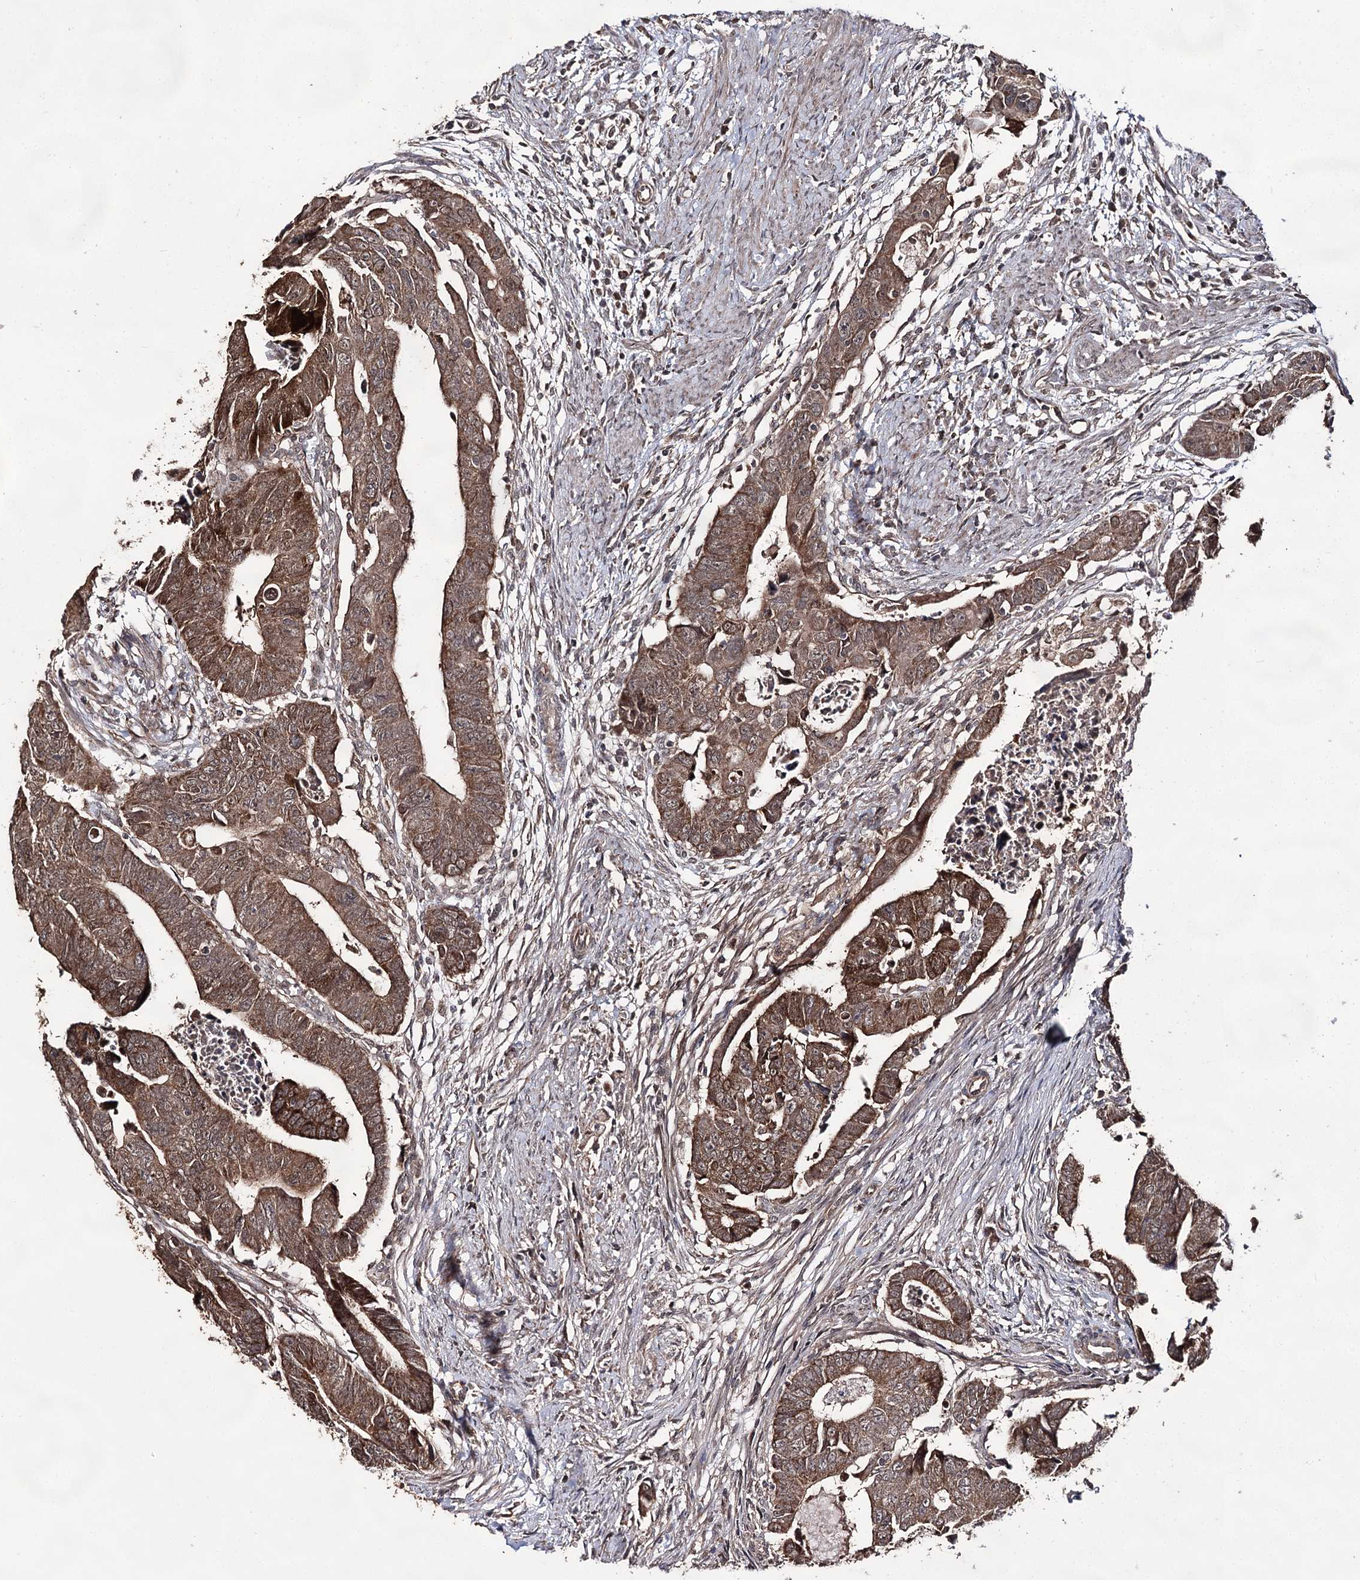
{"staining": {"intensity": "moderate", "quantity": ">75%", "location": "cytoplasmic/membranous"}, "tissue": "colorectal cancer", "cell_type": "Tumor cells", "image_type": "cancer", "snomed": [{"axis": "morphology", "description": "Adenocarcinoma, NOS"}, {"axis": "topography", "description": "Rectum"}], "caption": "This micrograph displays immunohistochemistry (IHC) staining of human colorectal adenocarcinoma, with medium moderate cytoplasmic/membranous staining in about >75% of tumor cells.", "gene": "ACTR6", "patient": {"sex": "female", "age": 65}}